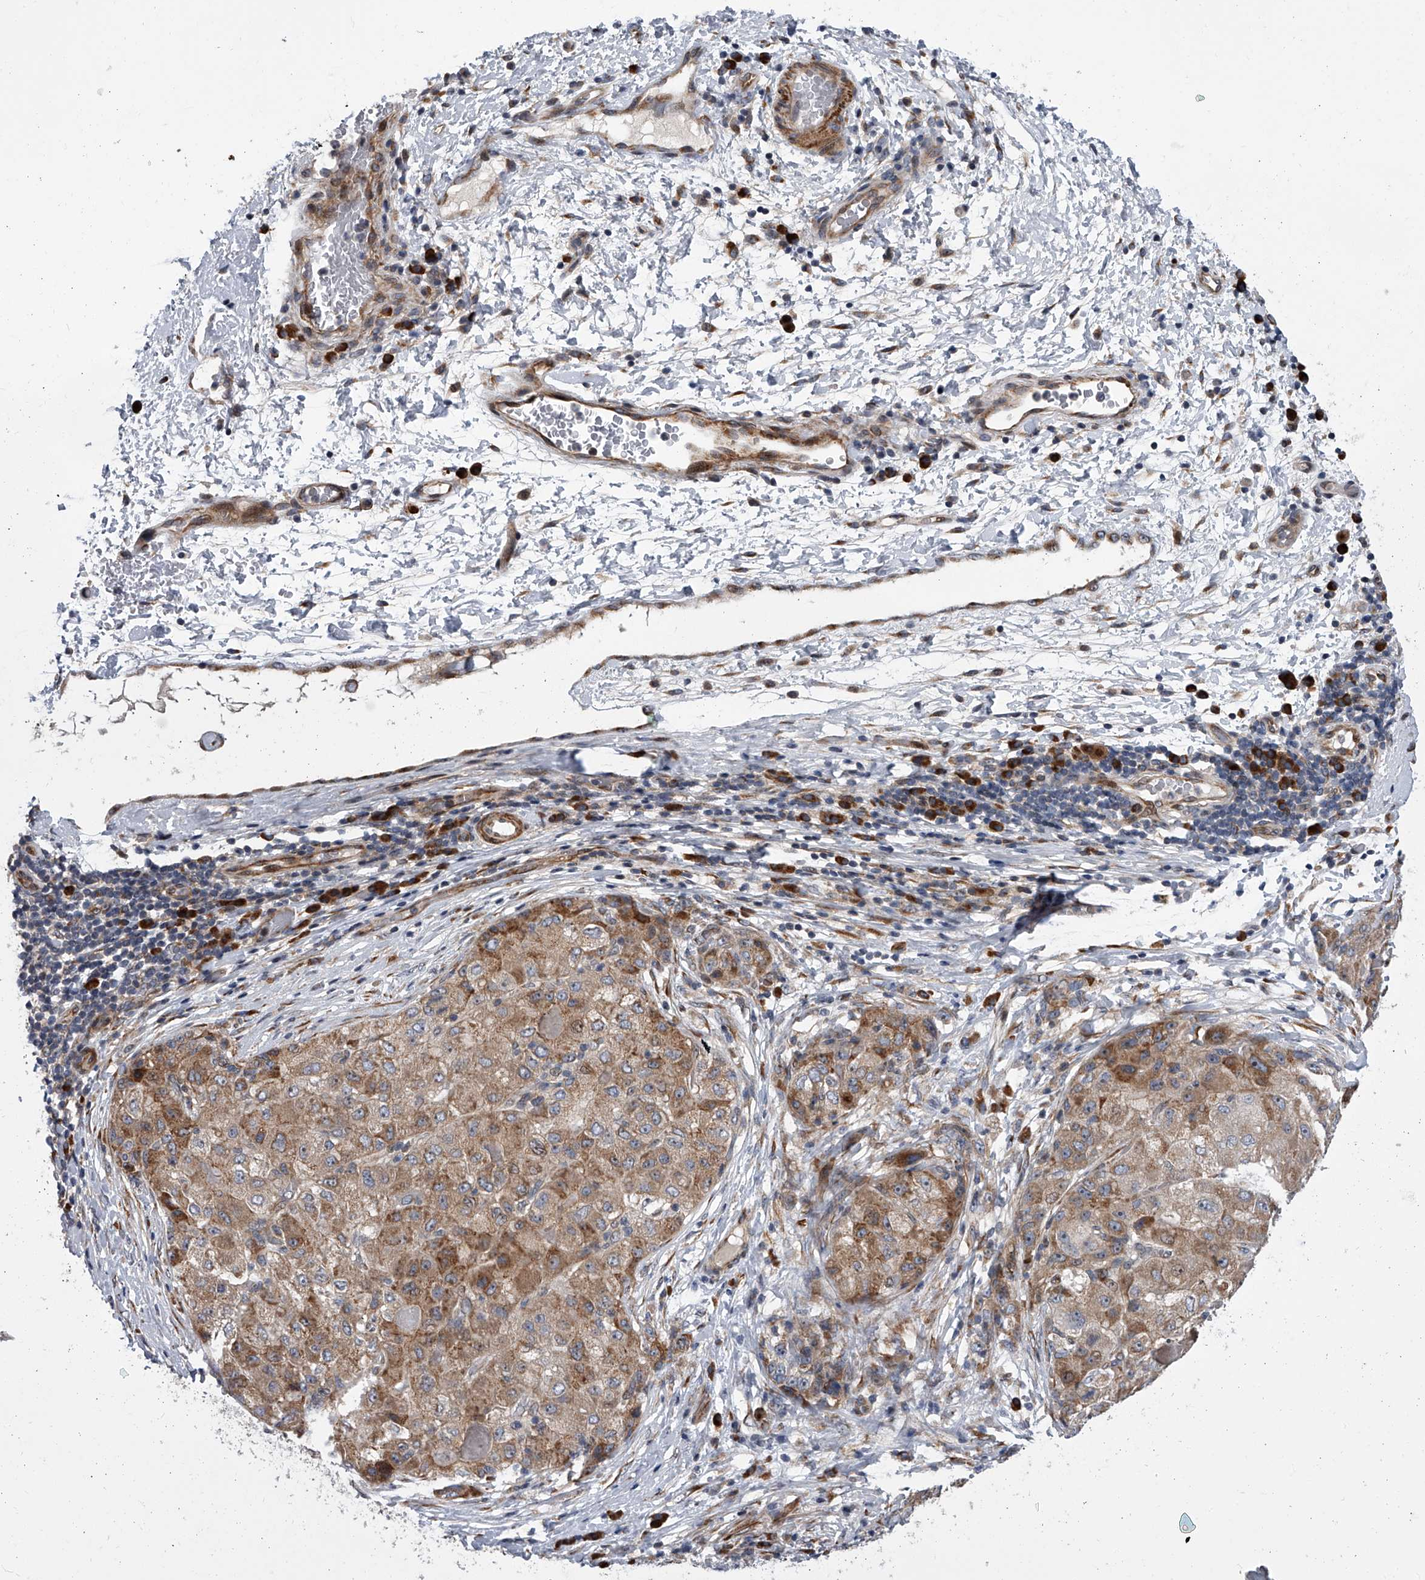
{"staining": {"intensity": "moderate", "quantity": ">75%", "location": "cytoplasmic/membranous"}, "tissue": "liver cancer", "cell_type": "Tumor cells", "image_type": "cancer", "snomed": [{"axis": "morphology", "description": "Carcinoma, Hepatocellular, NOS"}, {"axis": "topography", "description": "Liver"}], "caption": "Immunohistochemistry (IHC) photomicrograph of human liver hepatocellular carcinoma stained for a protein (brown), which displays medium levels of moderate cytoplasmic/membranous staining in about >75% of tumor cells.", "gene": "DLGAP2", "patient": {"sex": "male", "age": 80}}